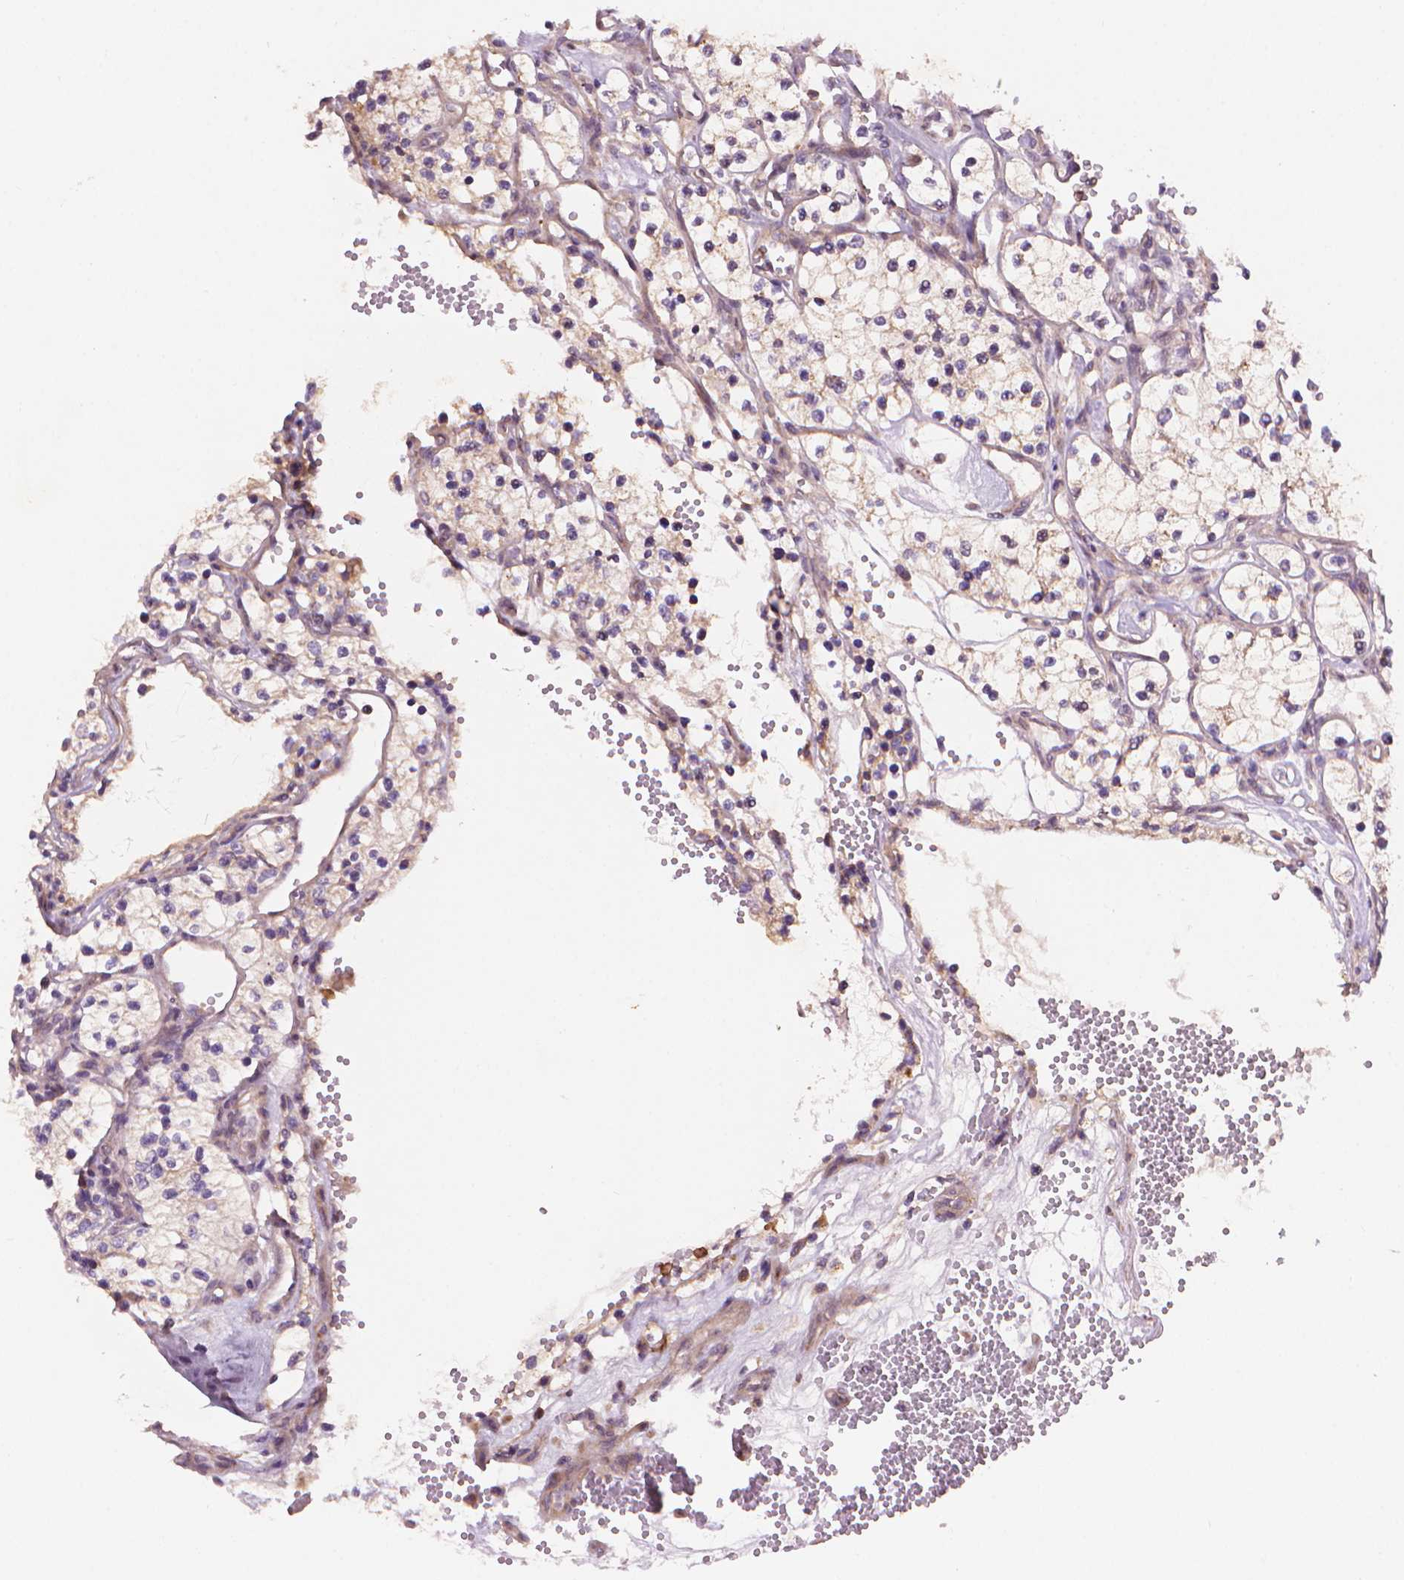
{"staining": {"intensity": "weak", "quantity": "<25%", "location": "cytoplasmic/membranous"}, "tissue": "renal cancer", "cell_type": "Tumor cells", "image_type": "cancer", "snomed": [{"axis": "morphology", "description": "Adenocarcinoma, NOS"}, {"axis": "topography", "description": "Kidney"}], "caption": "There is no significant positivity in tumor cells of renal adenocarcinoma. Brightfield microscopy of immunohistochemistry stained with DAB (3,3'-diaminobenzidine) (brown) and hematoxylin (blue), captured at high magnification.", "gene": "AMMECR1", "patient": {"sex": "female", "age": 69}}